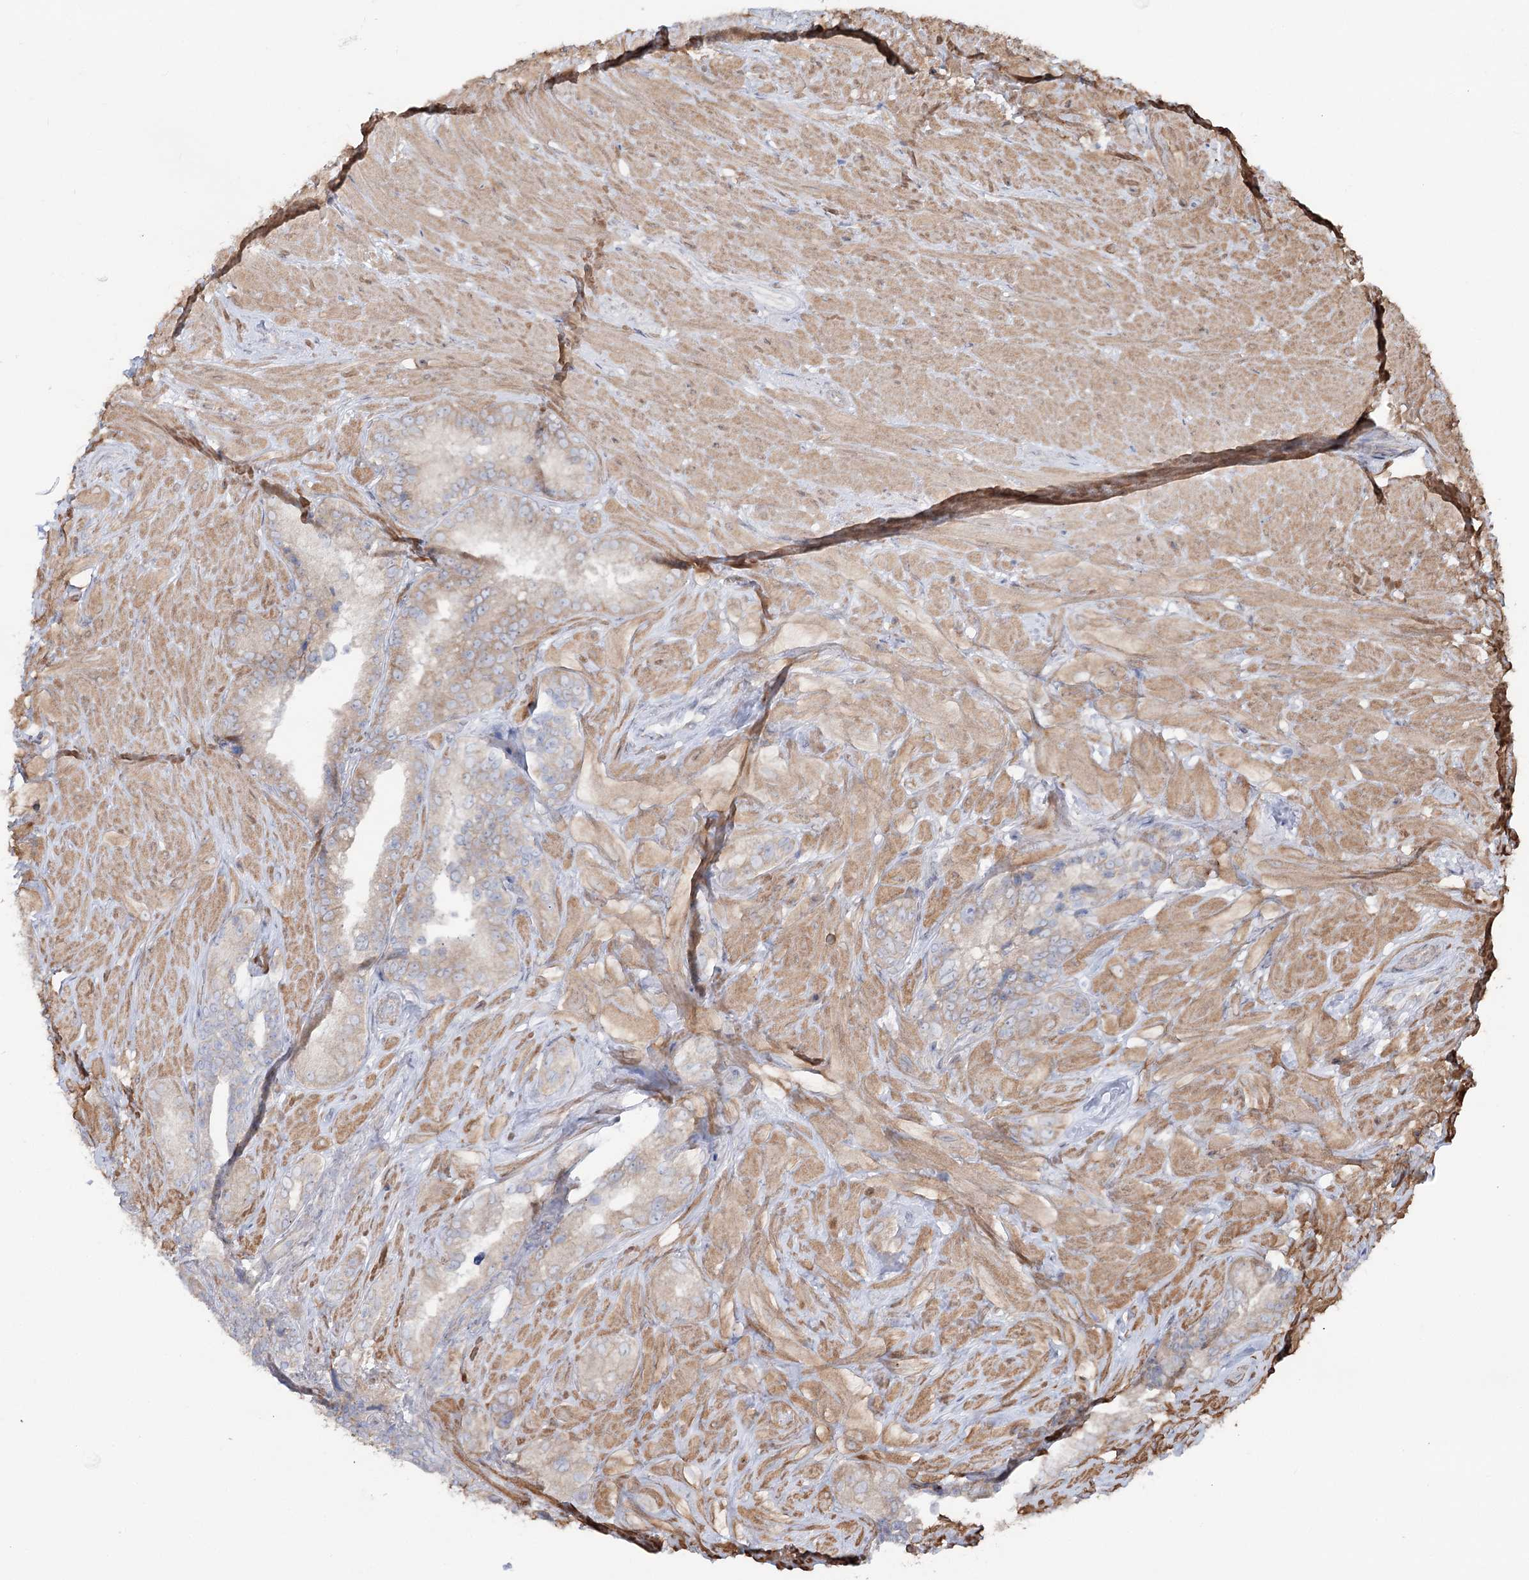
{"staining": {"intensity": "weak", "quantity": "<25%", "location": "cytoplasmic/membranous"}, "tissue": "seminal vesicle", "cell_type": "Glandular cells", "image_type": "normal", "snomed": [{"axis": "morphology", "description": "Normal tissue, NOS"}, {"axis": "topography", "description": "Seminal veicle"}, {"axis": "topography", "description": "Peripheral nerve tissue"}], "caption": "This micrograph is of benign seminal vesicle stained with immunohistochemistry (IHC) to label a protein in brown with the nuclei are counter-stained blue. There is no expression in glandular cells. Nuclei are stained in blue.", "gene": "LARP1B", "patient": {"sex": "male", "age": 67}}